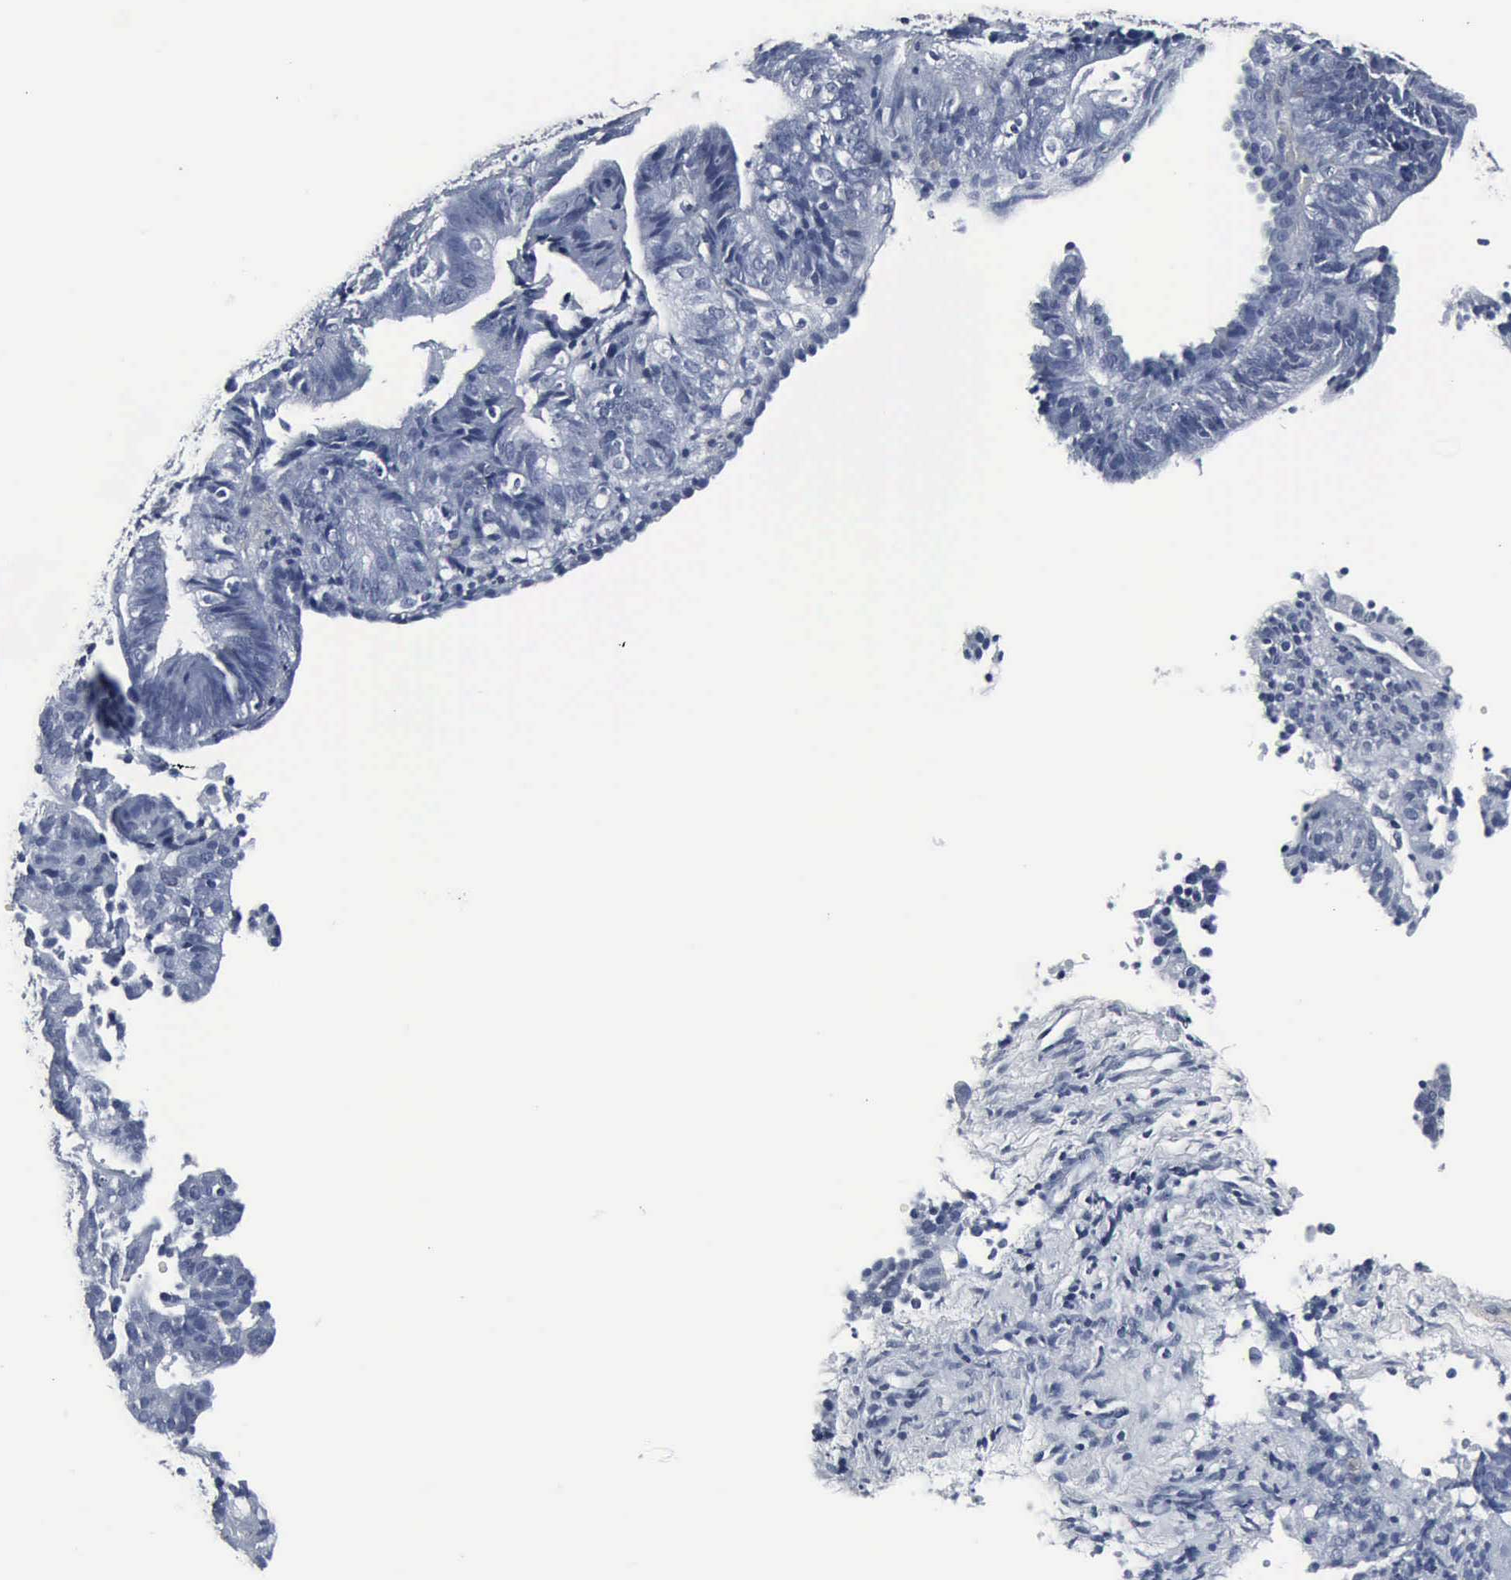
{"staining": {"intensity": "negative", "quantity": "none", "location": "none"}, "tissue": "cervical cancer", "cell_type": "Tumor cells", "image_type": "cancer", "snomed": [{"axis": "morphology", "description": "Adenocarcinoma, NOS"}, {"axis": "topography", "description": "Cervix"}], "caption": "IHC micrograph of neoplastic tissue: human cervical cancer stained with DAB demonstrates no significant protein positivity in tumor cells. Brightfield microscopy of immunohistochemistry (IHC) stained with DAB (brown) and hematoxylin (blue), captured at high magnification.", "gene": "SNAP25", "patient": {"sex": "female", "age": 60}}